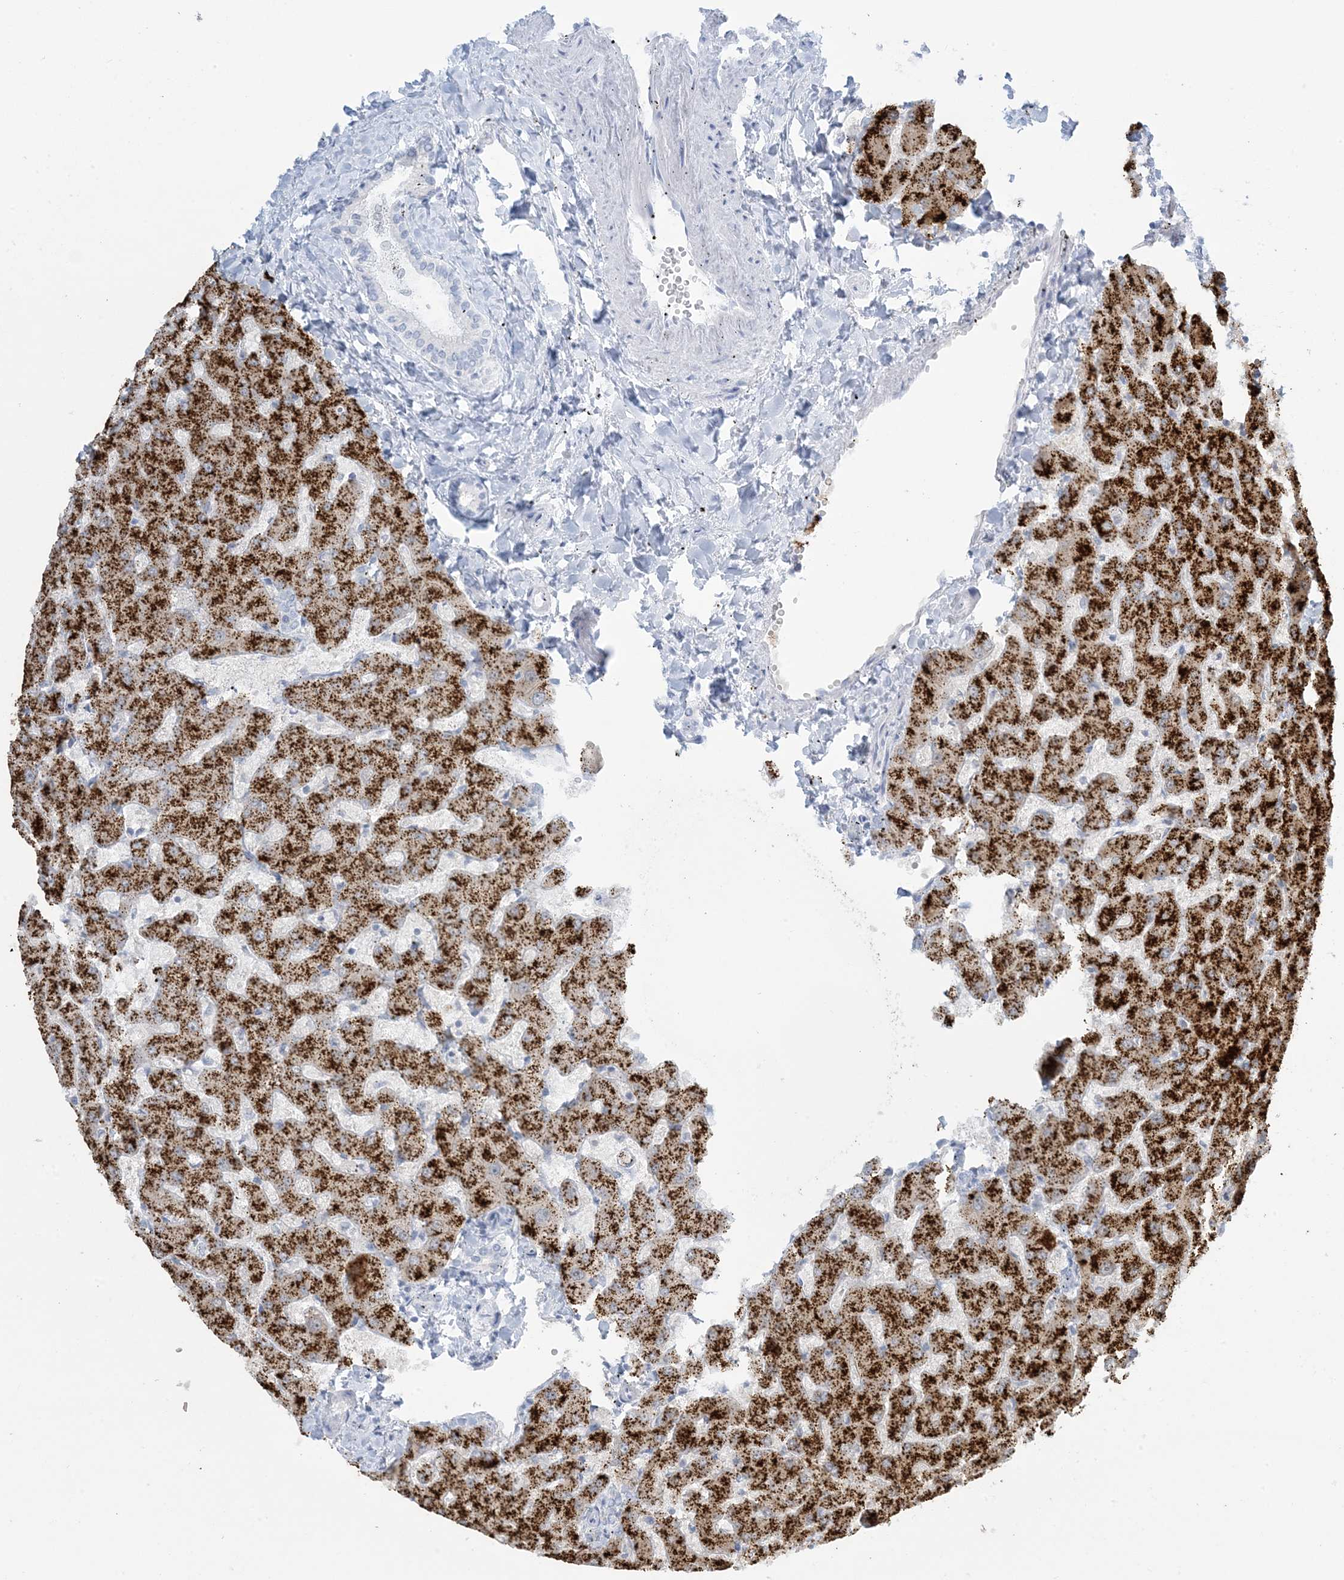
{"staining": {"intensity": "negative", "quantity": "none", "location": "none"}, "tissue": "liver", "cell_type": "Cholangiocytes", "image_type": "normal", "snomed": [{"axis": "morphology", "description": "Normal tissue, NOS"}, {"axis": "topography", "description": "Liver"}], "caption": "Cholangiocytes show no significant protein expression in benign liver. The staining is performed using DAB (3,3'-diaminobenzidine) brown chromogen with nuclei counter-stained in using hematoxylin.", "gene": "AGXT", "patient": {"sex": "female", "age": 63}}